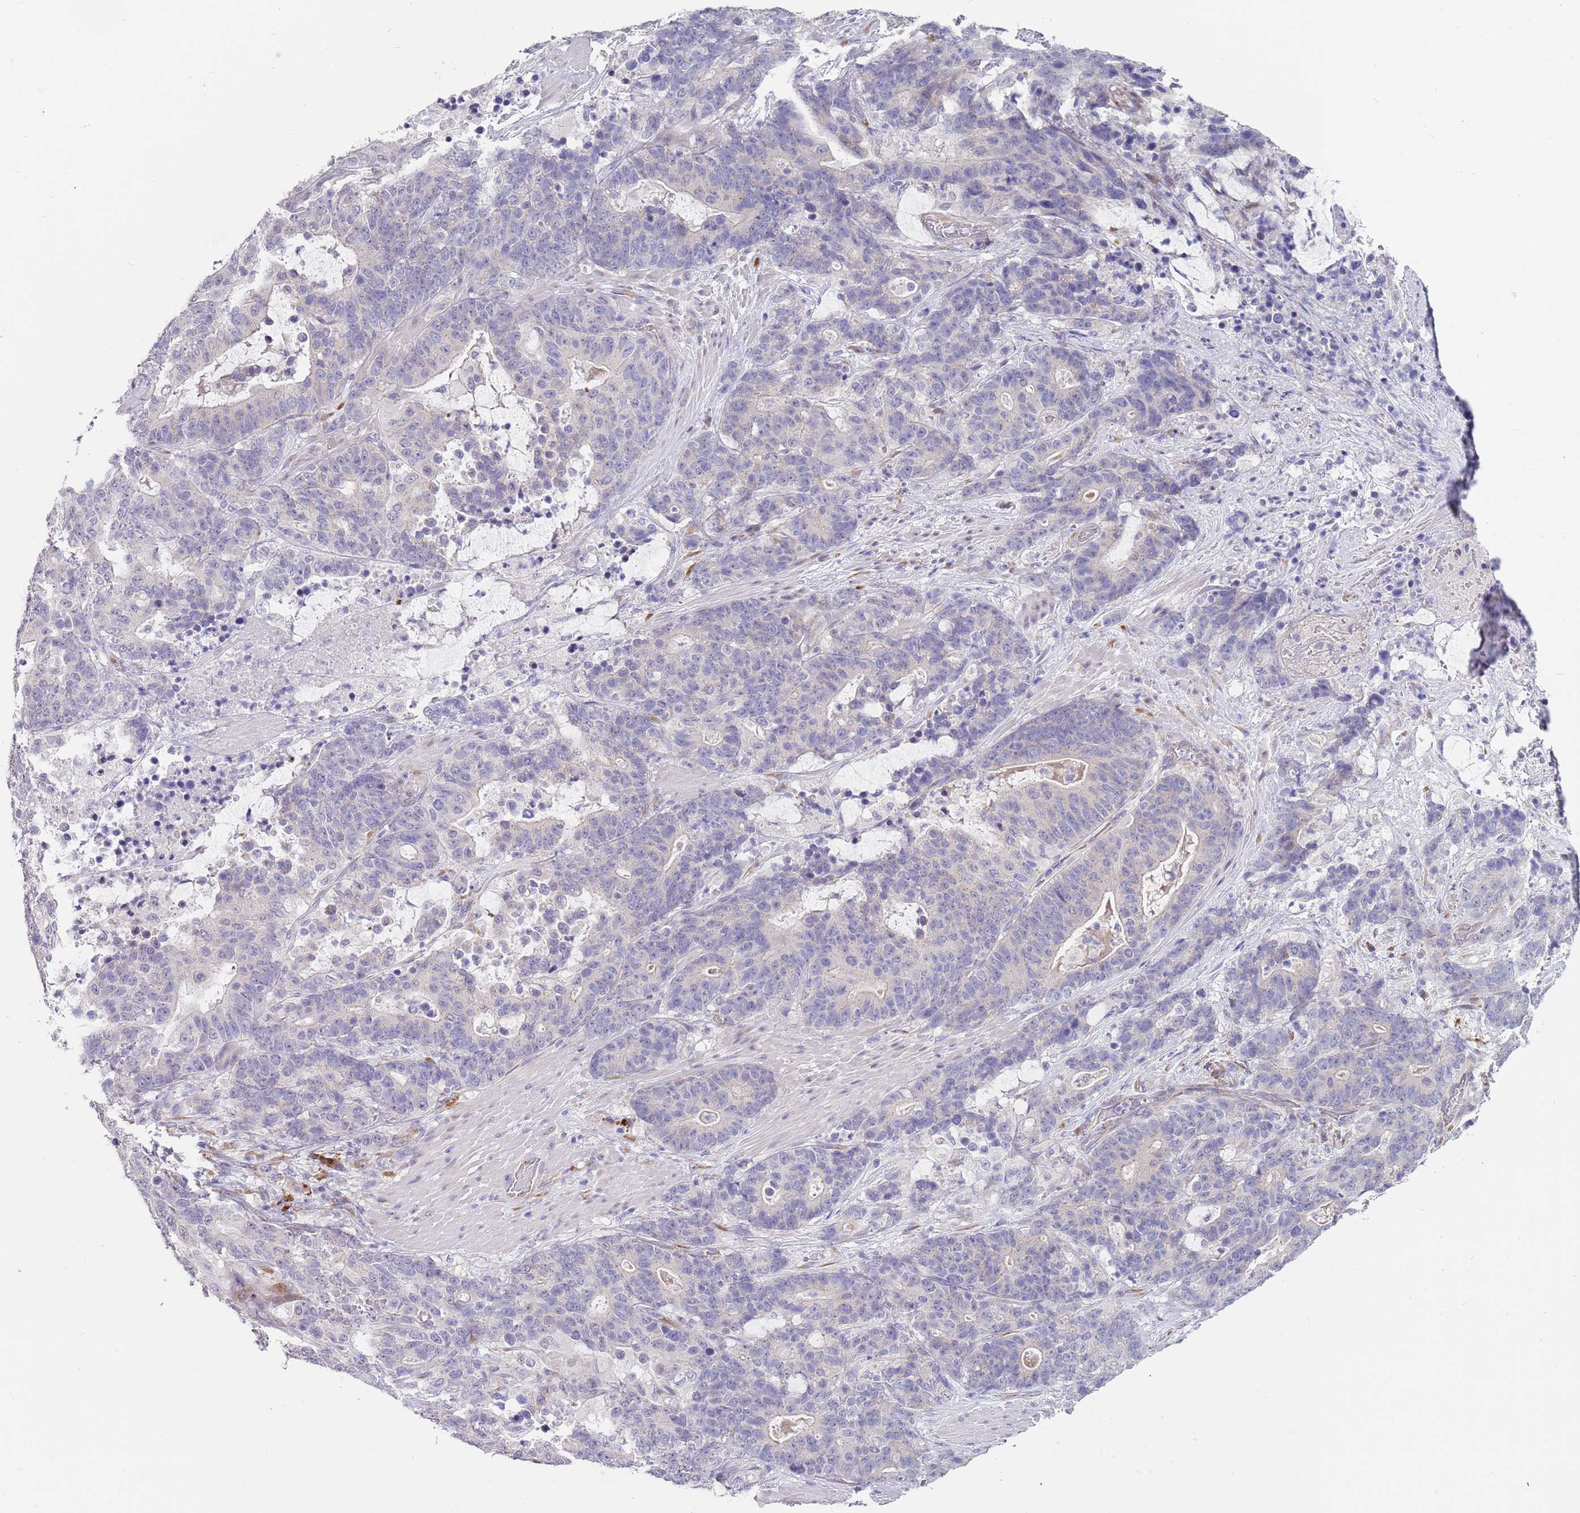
{"staining": {"intensity": "negative", "quantity": "none", "location": "none"}, "tissue": "stomach cancer", "cell_type": "Tumor cells", "image_type": "cancer", "snomed": [{"axis": "morphology", "description": "Adenocarcinoma, NOS"}, {"axis": "topography", "description": "Stomach"}], "caption": "Photomicrograph shows no significant protein staining in tumor cells of stomach adenocarcinoma.", "gene": "TNRC6C", "patient": {"sex": "female", "age": 76}}